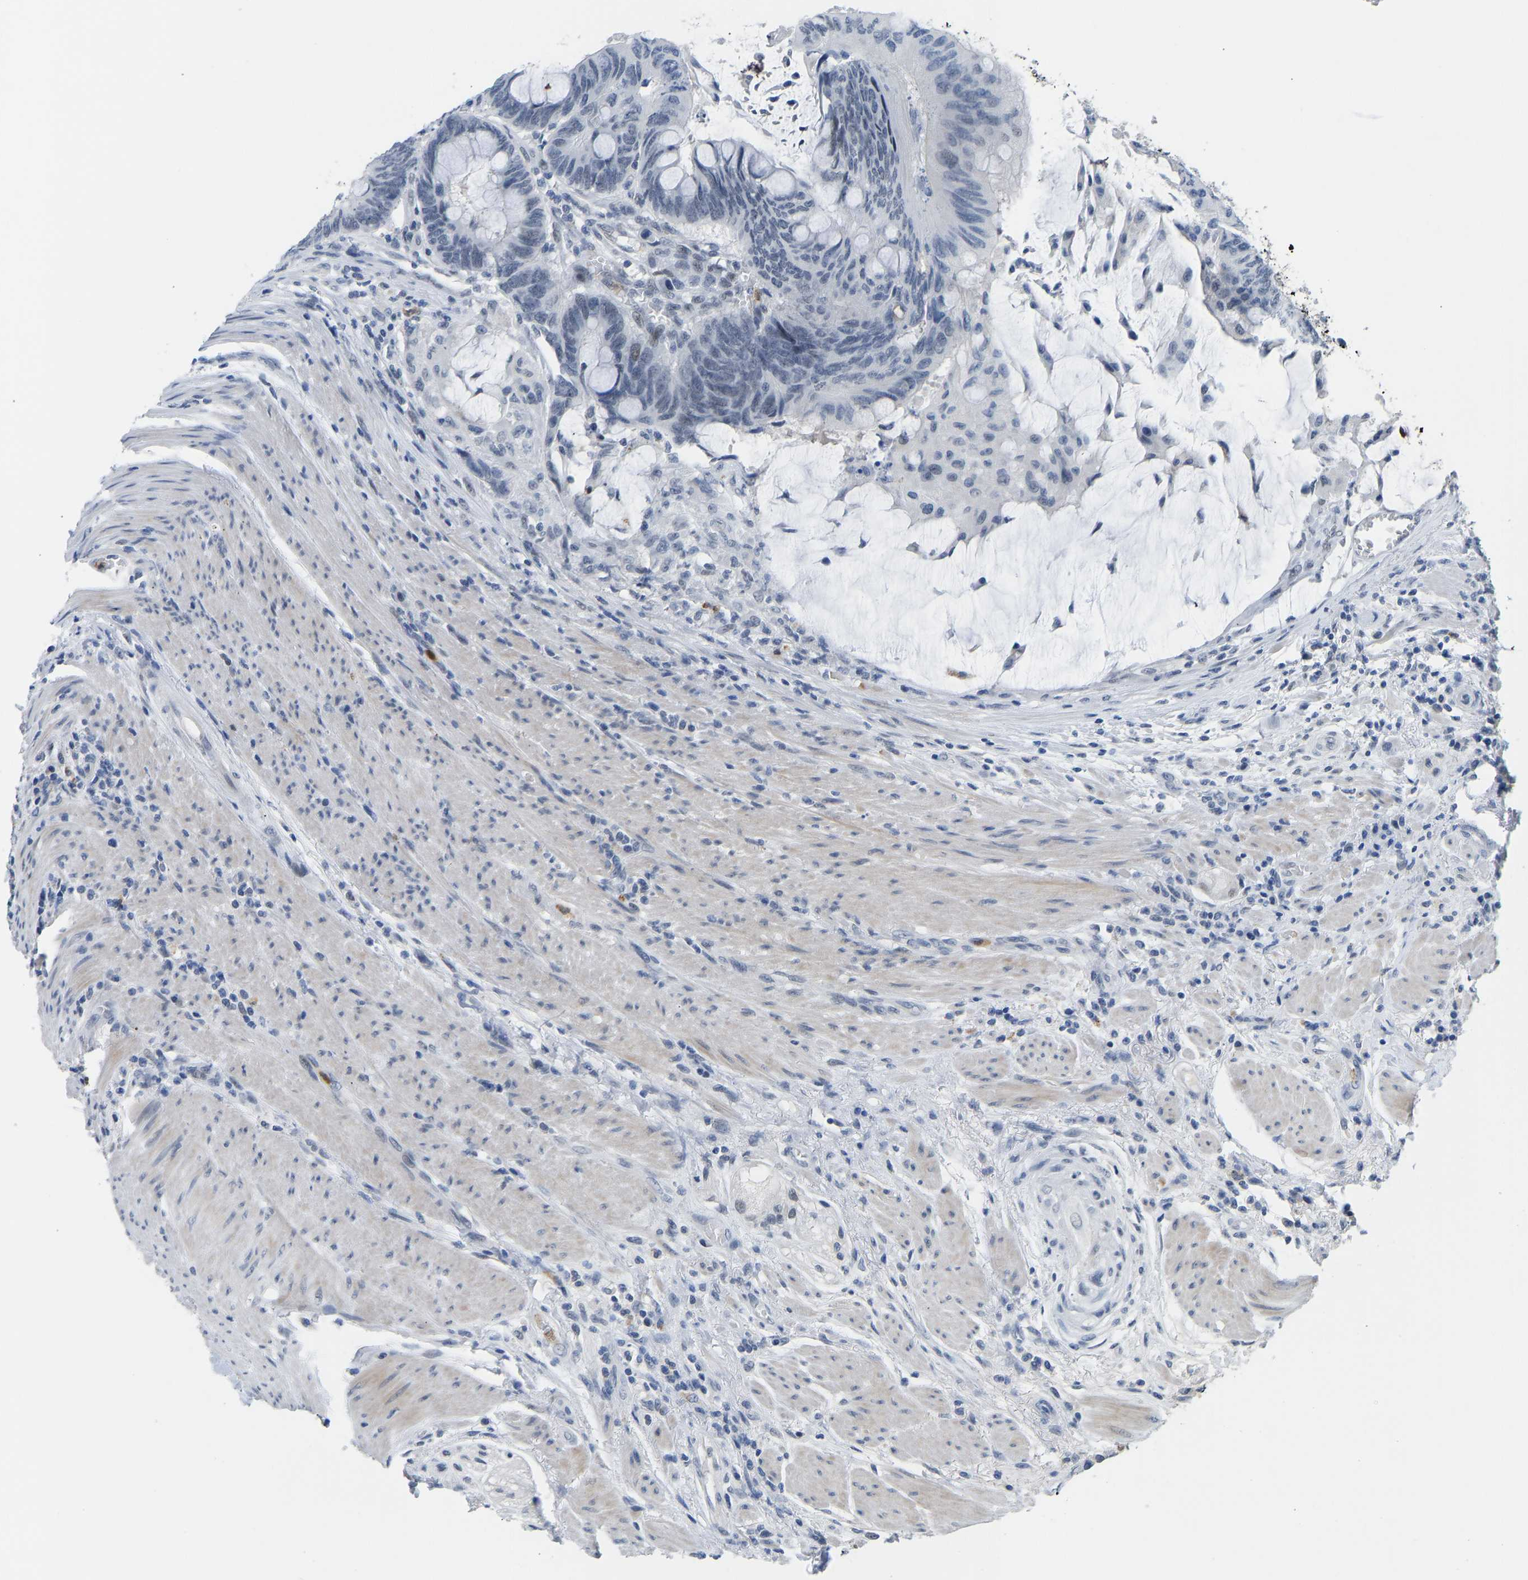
{"staining": {"intensity": "negative", "quantity": "none", "location": "none"}, "tissue": "colorectal cancer", "cell_type": "Tumor cells", "image_type": "cancer", "snomed": [{"axis": "morphology", "description": "Normal tissue, NOS"}, {"axis": "morphology", "description": "Adenocarcinoma, NOS"}, {"axis": "topography", "description": "Rectum"}, {"axis": "topography", "description": "Peripheral nerve tissue"}], "caption": "Protein analysis of colorectal adenocarcinoma displays no significant staining in tumor cells.", "gene": "TXNDC2", "patient": {"sex": "male", "age": 92}}